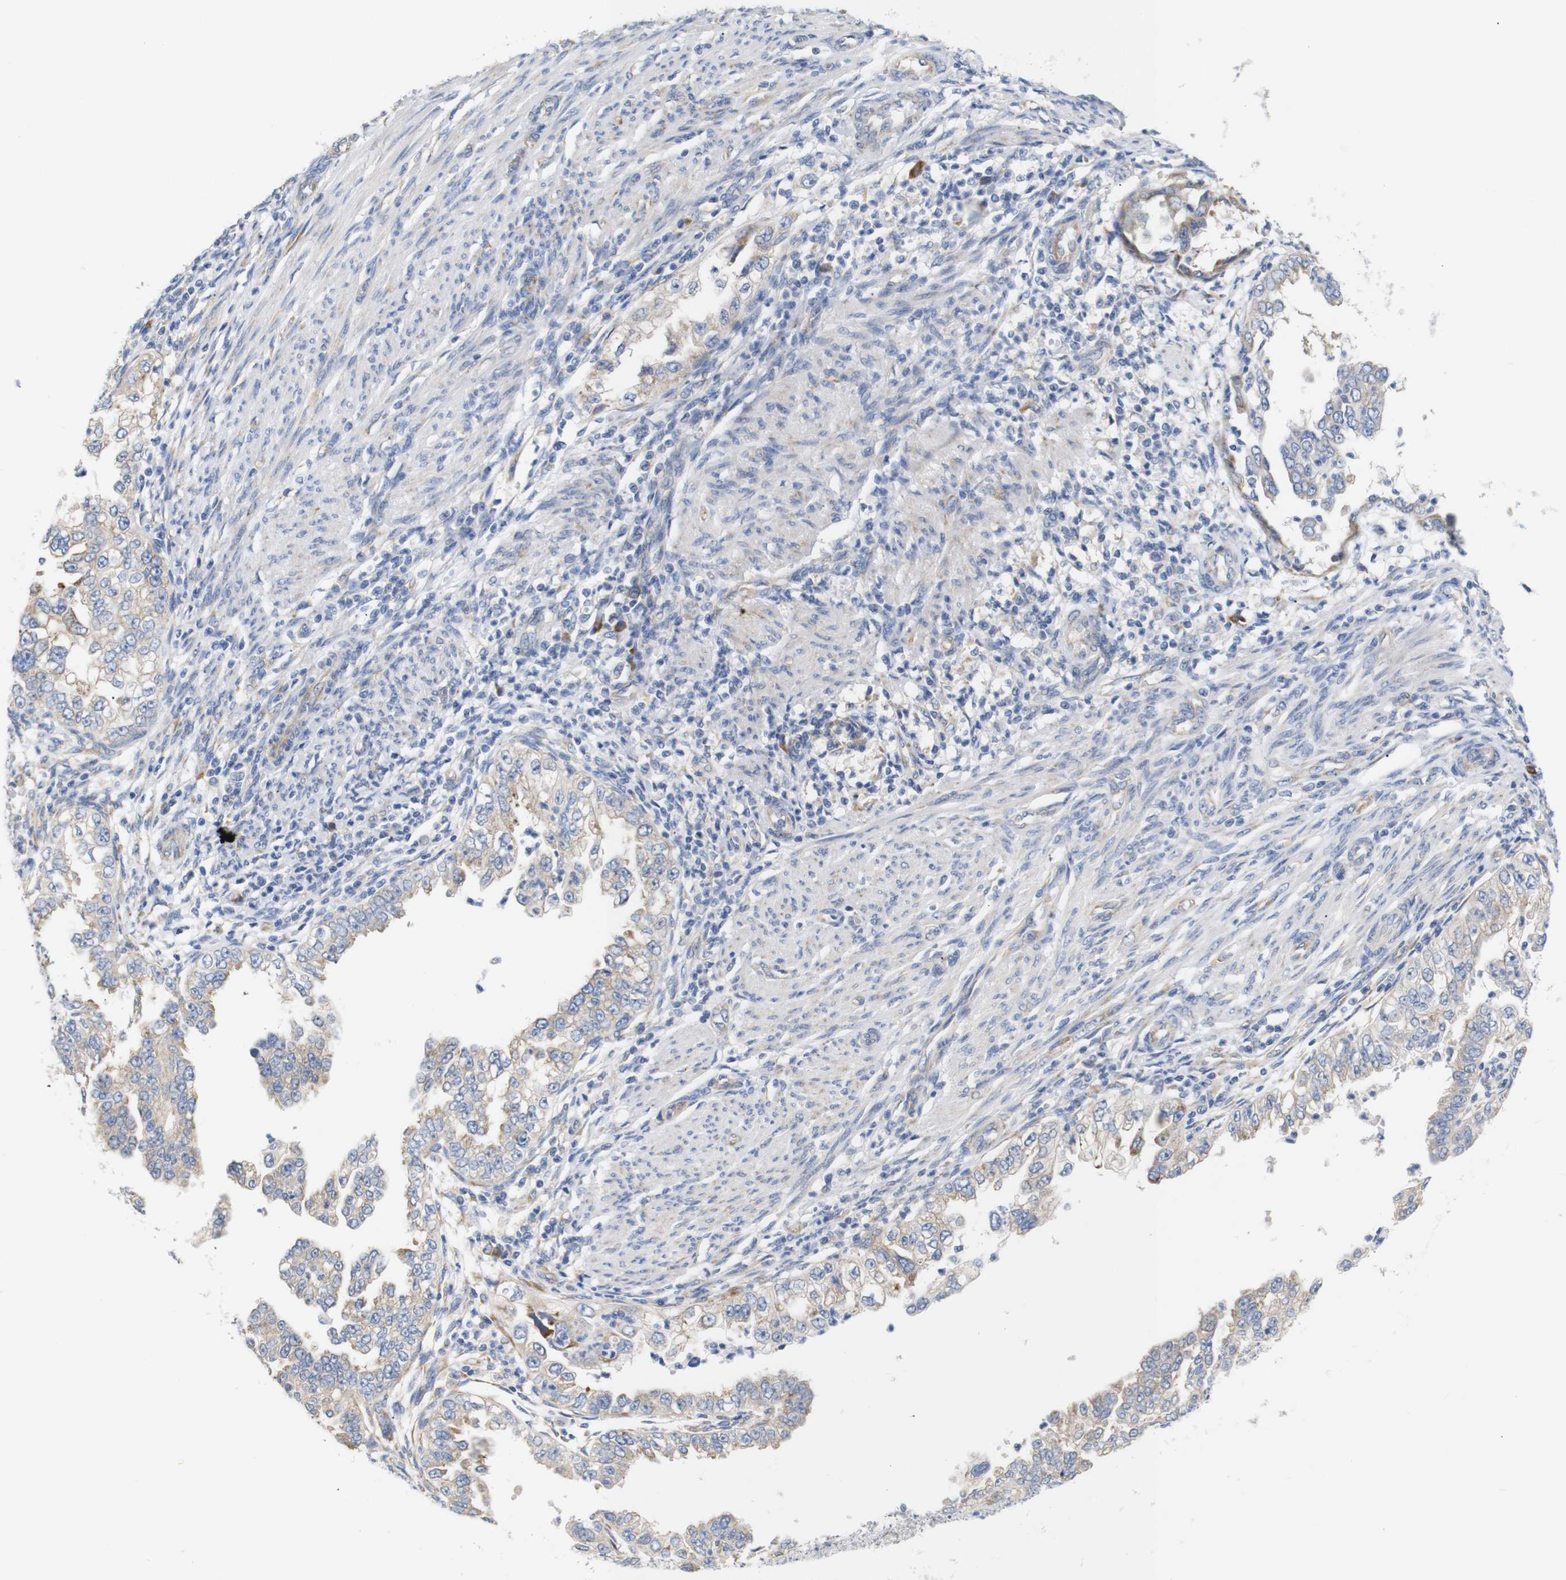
{"staining": {"intensity": "moderate", "quantity": "25%-75%", "location": "cytoplasmic/membranous"}, "tissue": "endometrial cancer", "cell_type": "Tumor cells", "image_type": "cancer", "snomed": [{"axis": "morphology", "description": "Adenocarcinoma, NOS"}, {"axis": "topography", "description": "Endometrium"}], "caption": "DAB (3,3'-diaminobenzidine) immunohistochemical staining of adenocarcinoma (endometrial) shows moderate cytoplasmic/membranous protein expression in approximately 25%-75% of tumor cells.", "gene": "TRIM5", "patient": {"sex": "female", "age": 85}}